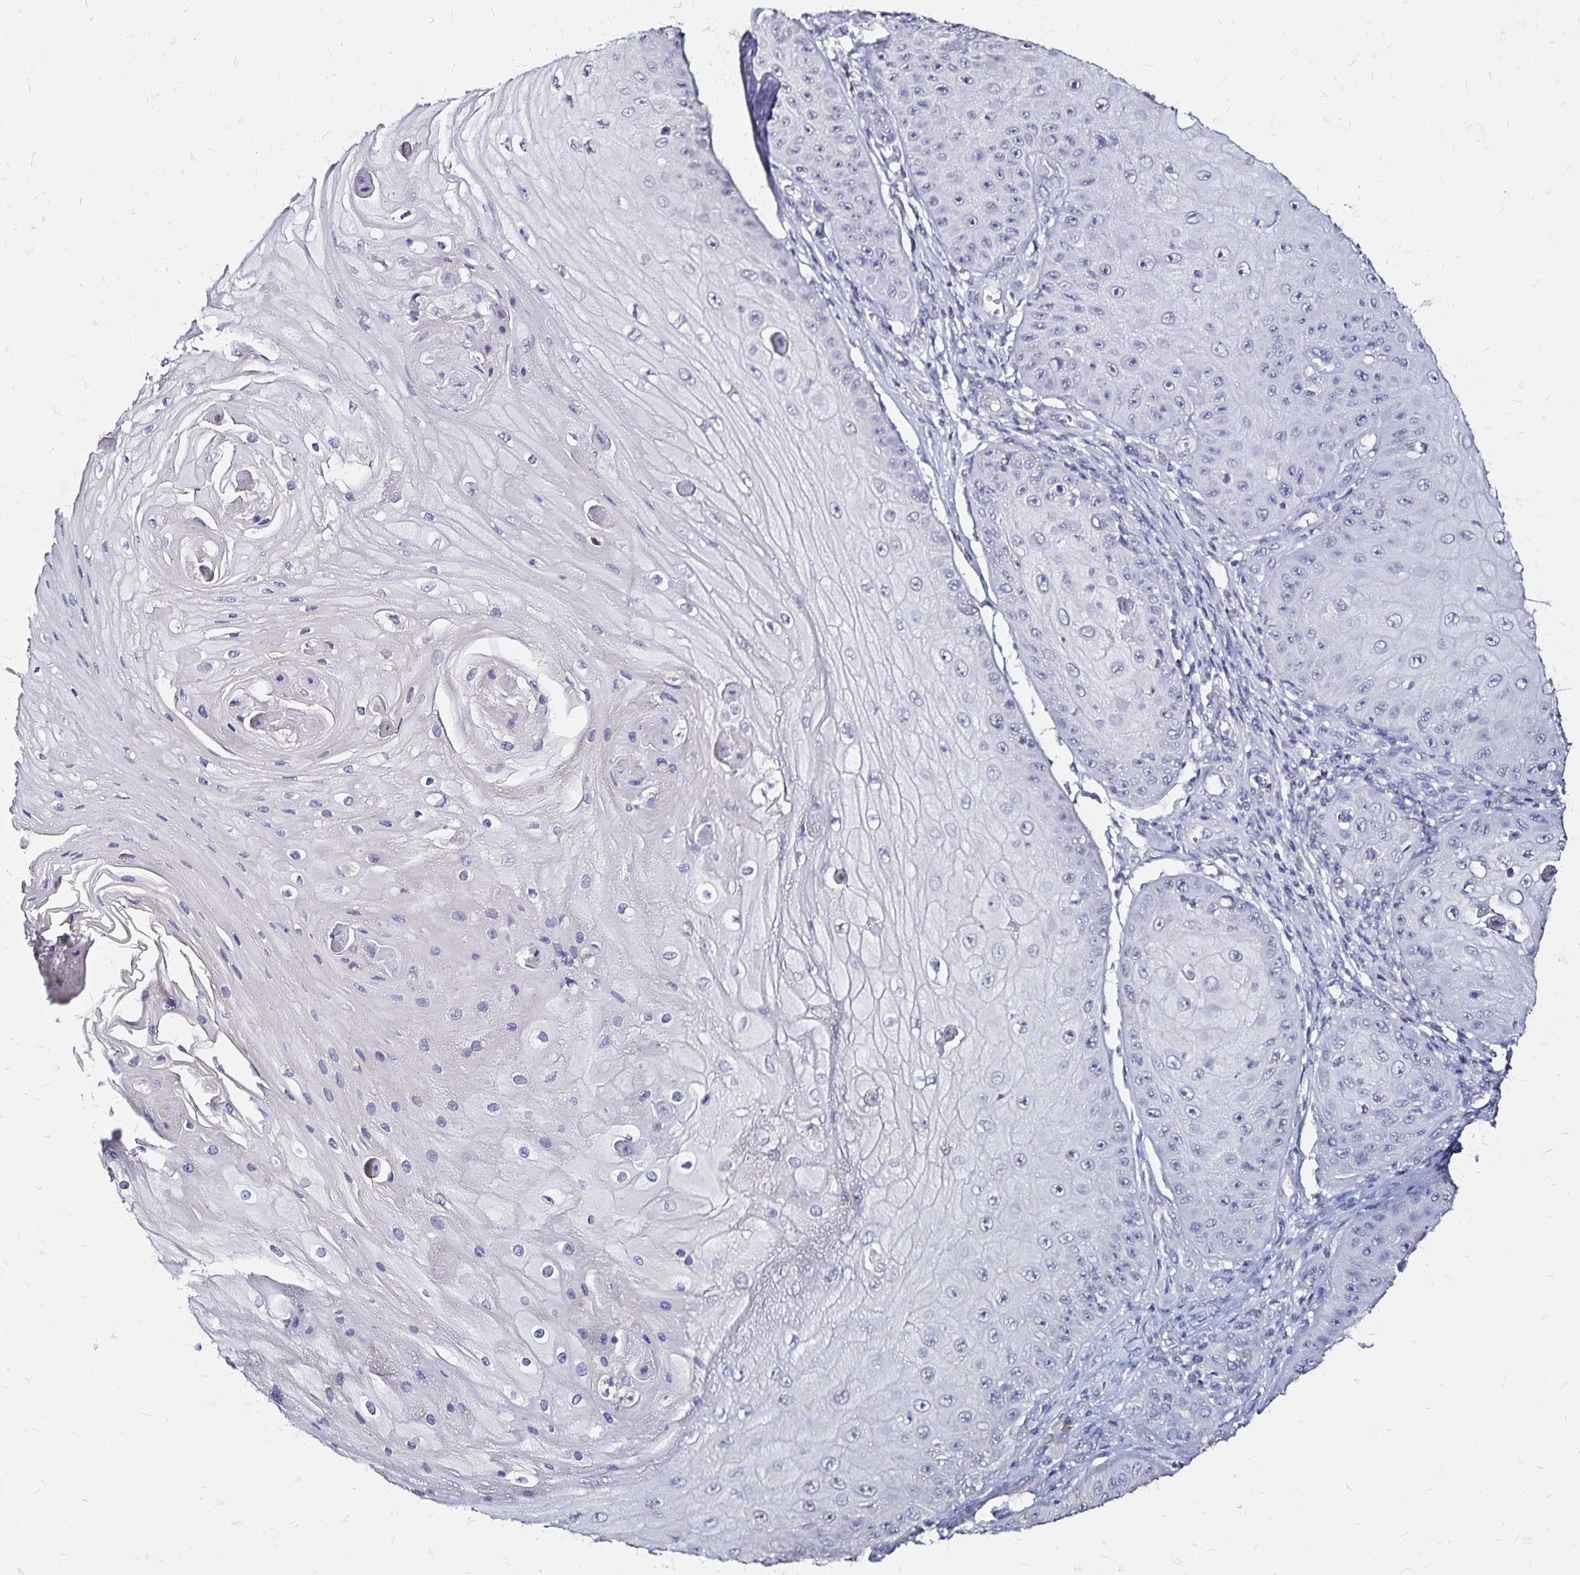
{"staining": {"intensity": "negative", "quantity": "none", "location": "none"}, "tissue": "skin cancer", "cell_type": "Tumor cells", "image_type": "cancer", "snomed": [{"axis": "morphology", "description": "Squamous cell carcinoma, NOS"}, {"axis": "topography", "description": "Skin"}], "caption": "A high-resolution photomicrograph shows immunohistochemistry (IHC) staining of skin cancer (squamous cell carcinoma), which displays no significant staining in tumor cells. (IHC, brightfield microscopy, high magnification).", "gene": "SLC5A1", "patient": {"sex": "male", "age": 70}}